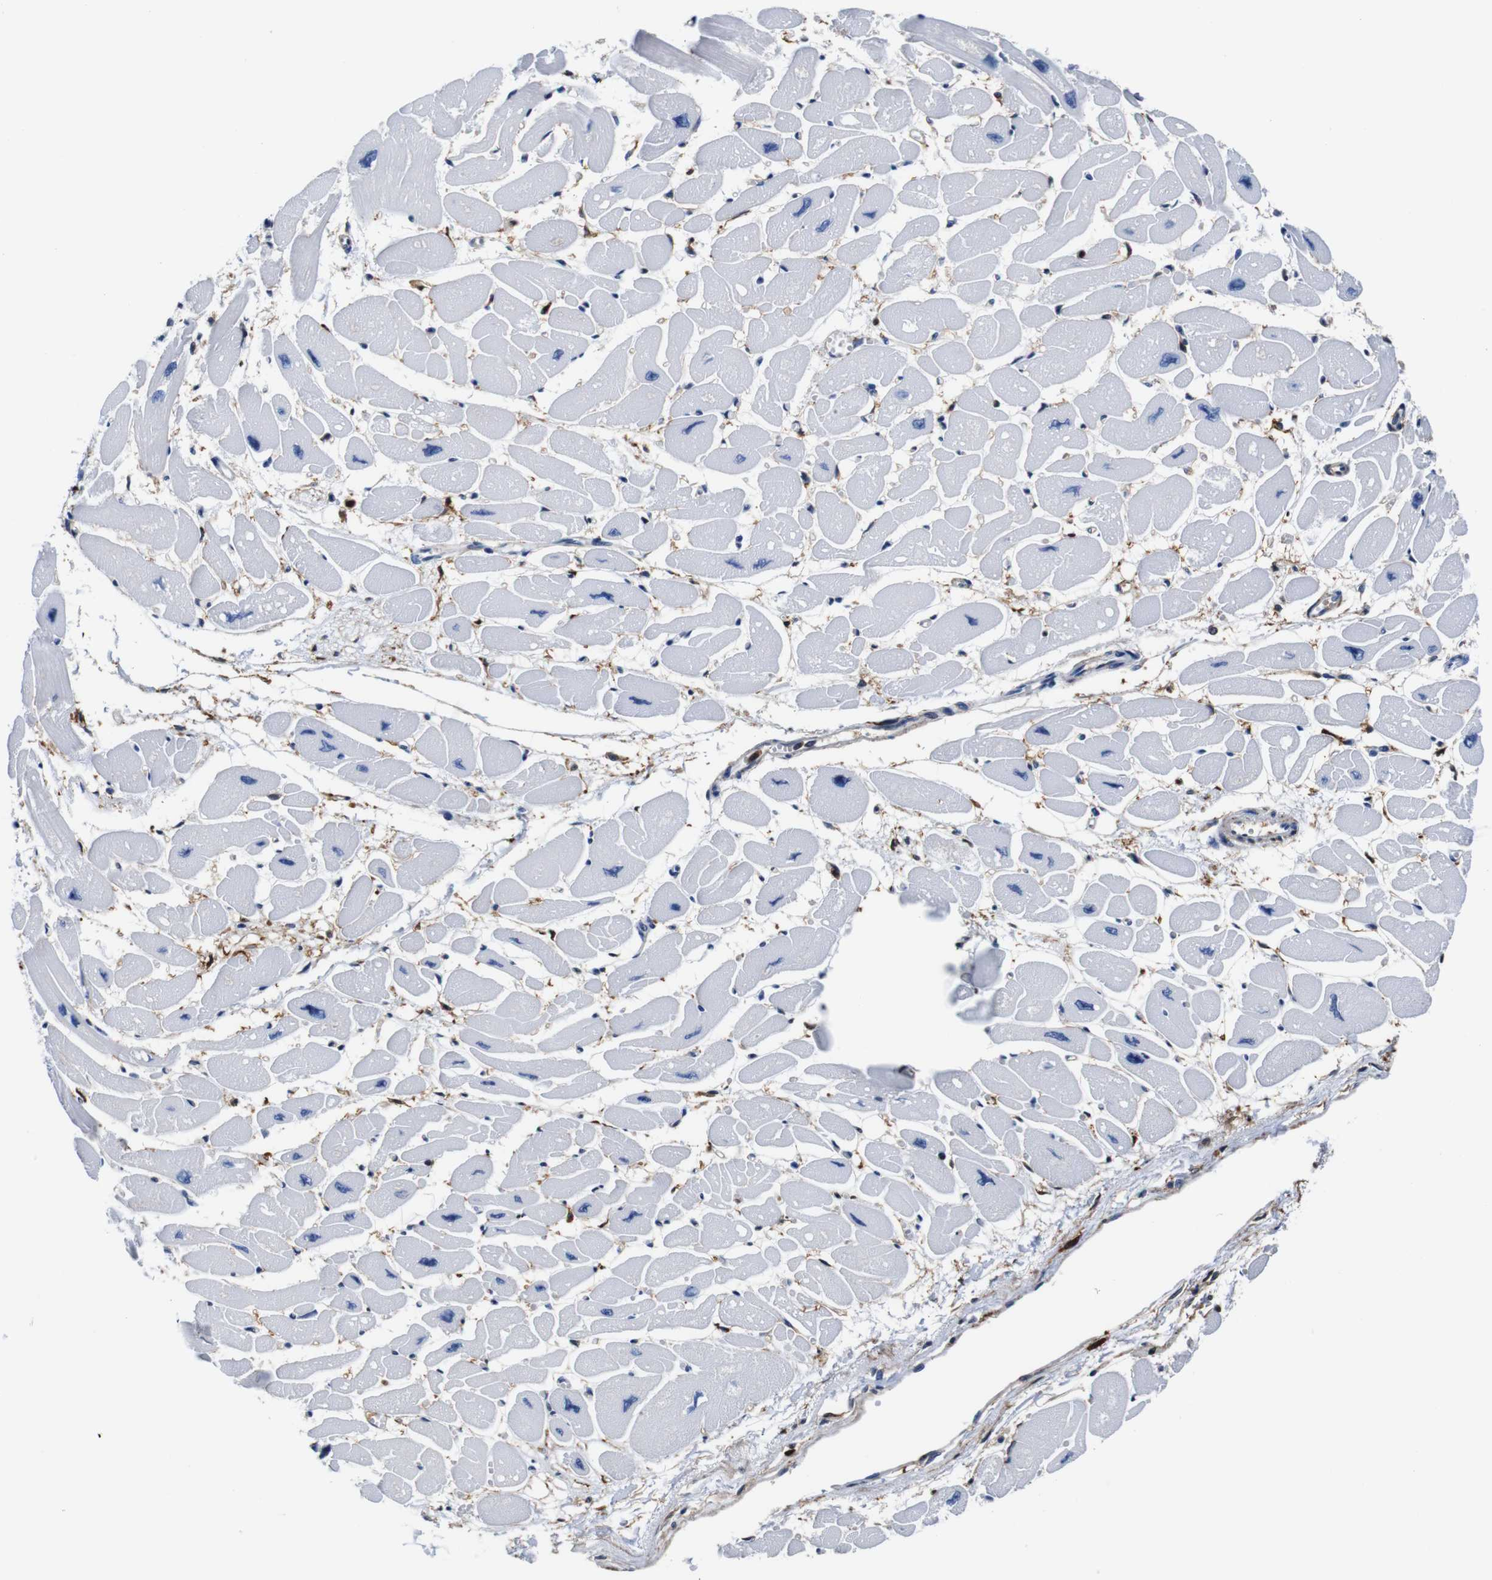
{"staining": {"intensity": "negative", "quantity": "none", "location": "none"}, "tissue": "heart muscle", "cell_type": "Cardiomyocytes", "image_type": "normal", "snomed": [{"axis": "morphology", "description": "Normal tissue, NOS"}, {"axis": "topography", "description": "Heart"}], "caption": "An immunohistochemistry (IHC) micrograph of benign heart muscle is shown. There is no staining in cardiomyocytes of heart muscle.", "gene": "ANXA1", "patient": {"sex": "female", "age": 54}}